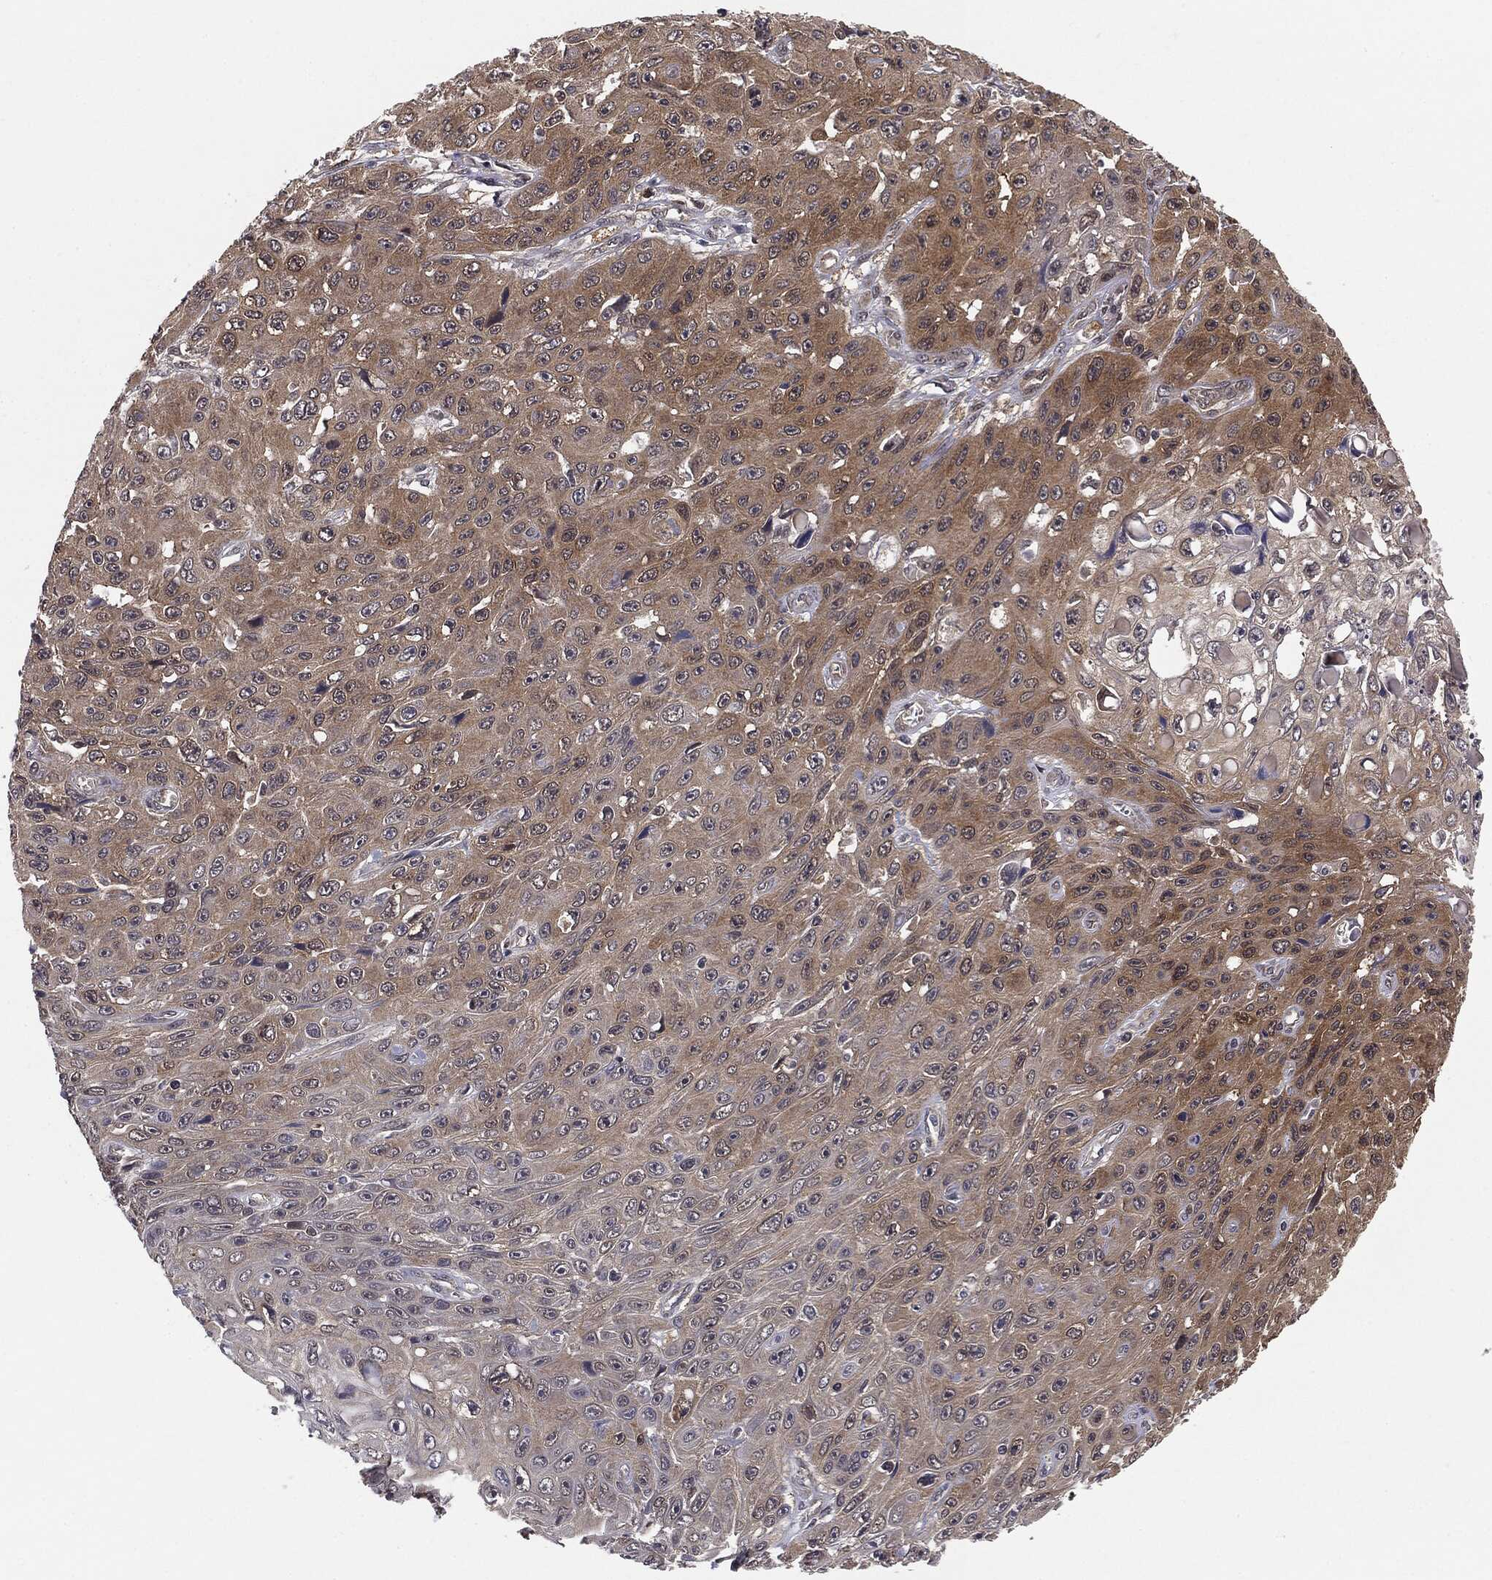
{"staining": {"intensity": "moderate", "quantity": ">75%", "location": "cytoplasmic/membranous"}, "tissue": "skin cancer", "cell_type": "Tumor cells", "image_type": "cancer", "snomed": [{"axis": "morphology", "description": "Squamous cell carcinoma, NOS"}, {"axis": "topography", "description": "Skin"}], "caption": "Skin cancer (squamous cell carcinoma) stained with a brown dye displays moderate cytoplasmic/membranous positive expression in about >75% of tumor cells.", "gene": "KRT7", "patient": {"sex": "male", "age": 82}}